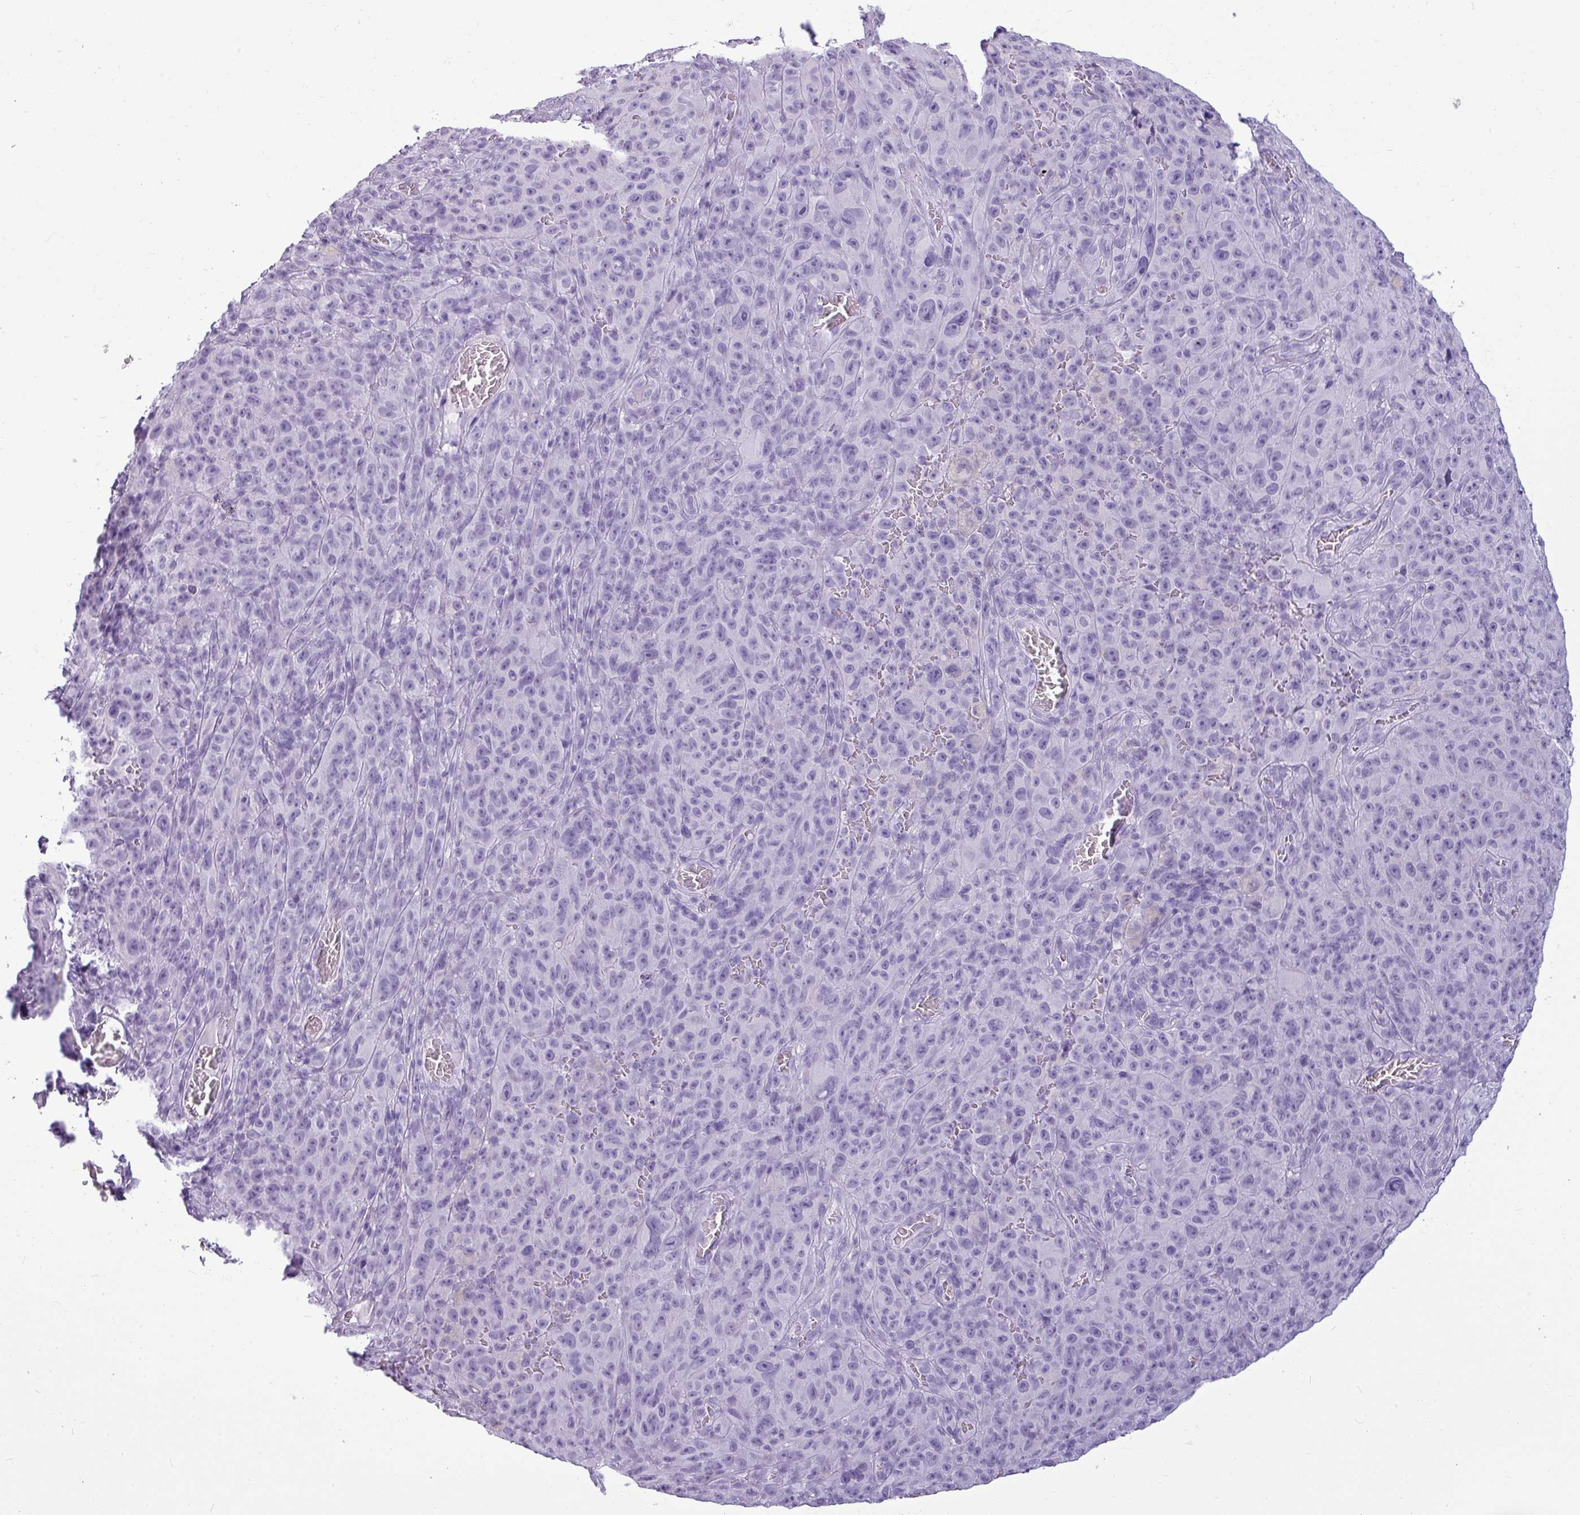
{"staining": {"intensity": "negative", "quantity": "none", "location": "none"}, "tissue": "melanoma", "cell_type": "Tumor cells", "image_type": "cancer", "snomed": [{"axis": "morphology", "description": "Malignant melanoma, NOS"}, {"axis": "topography", "description": "Skin"}], "caption": "Tumor cells are negative for protein expression in human malignant melanoma.", "gene": "AMY1B", "patient": {"sex": "female", "age": 82}}